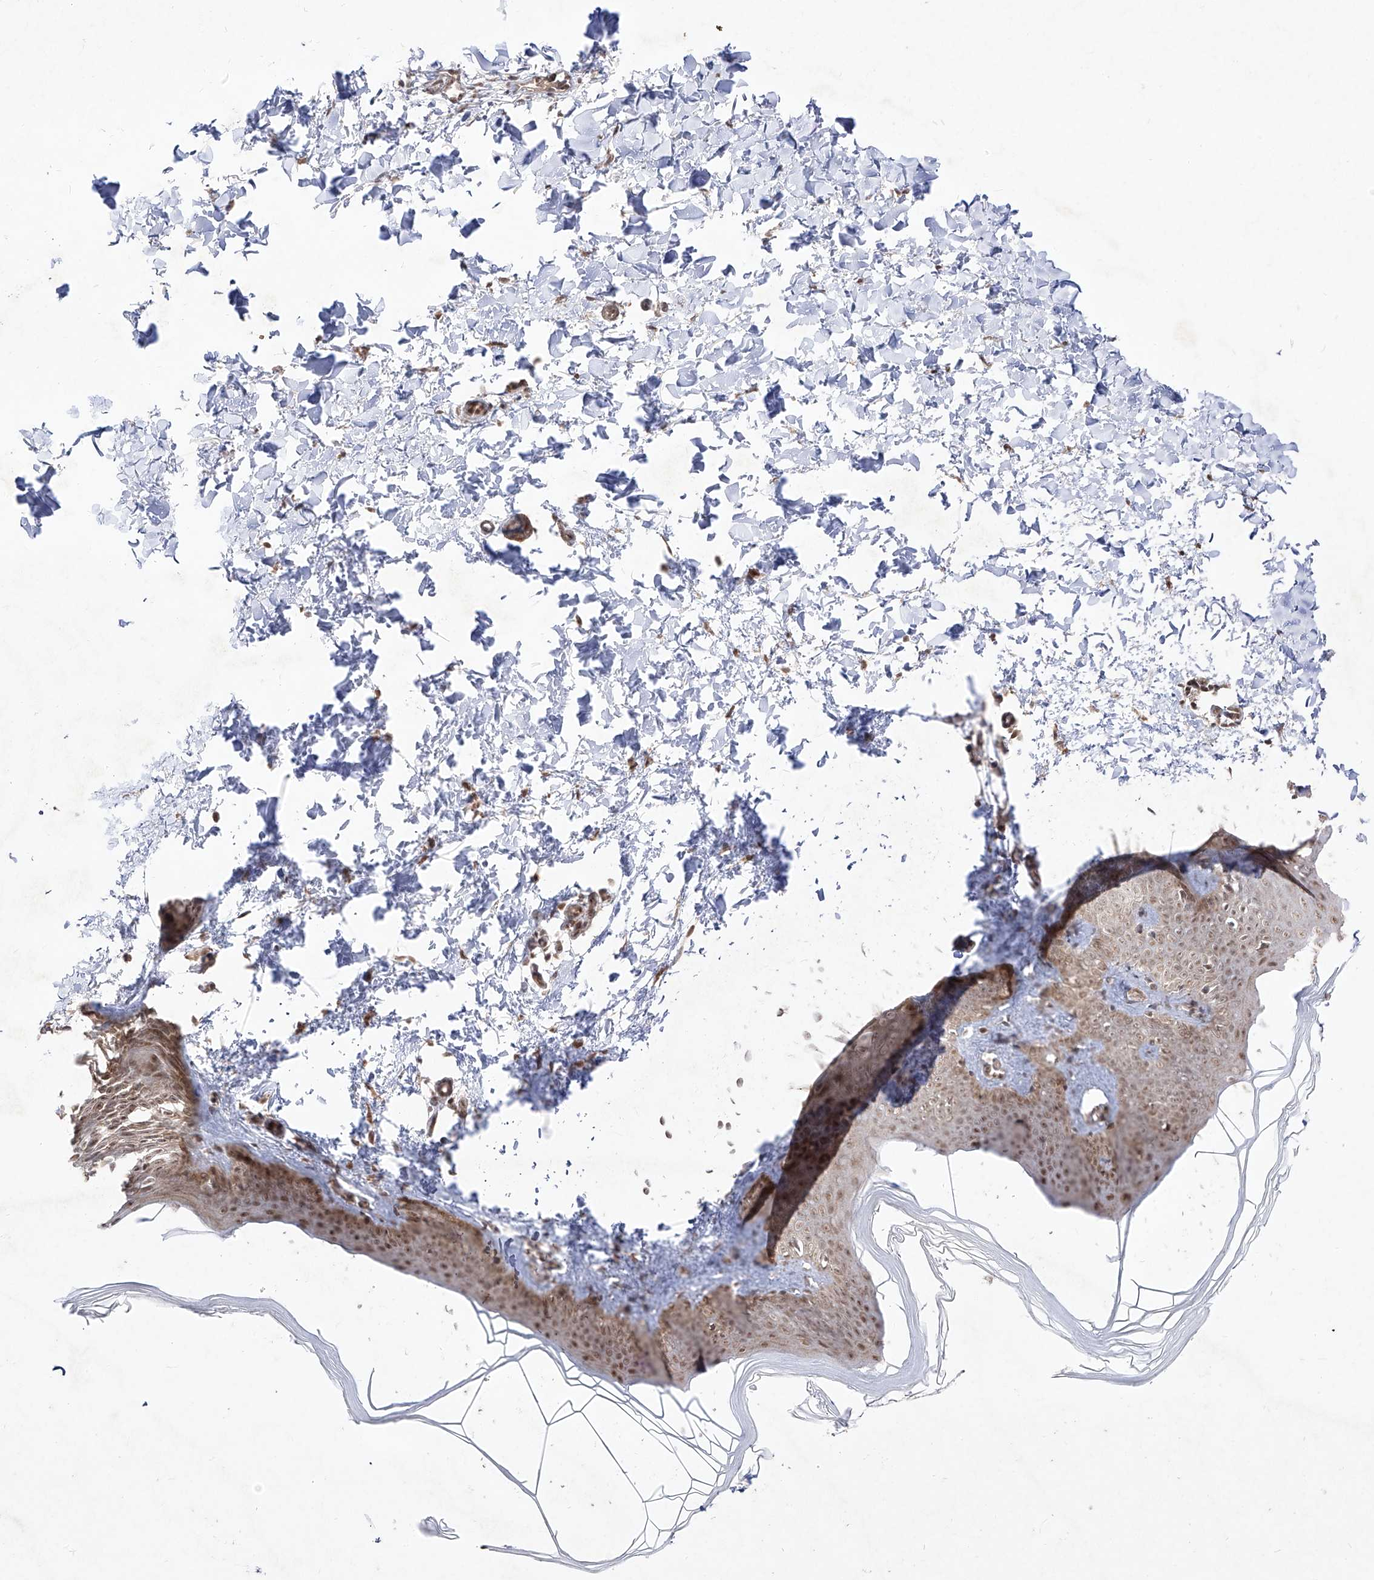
{"staining": {"intensity": "moderate", "quantity": "25%-75%", "location": "cytoplasmic/membranous"}, "tissue": "skin", "cell_type": "Fibroblasts", "image_type": "normal", "snomed": [{"axis": "morphology", "description": "Normal tissue, NOS"}, {"axis": "topography", "description": "Skin"}], "caption": "Immunohistochemical staining of normal skin demonstrates 25%-75% levels of moderate cytoplasmic/membranous protein staining in about 25%-75% of fibroblasts. (Brightfield microscopy of DAB IHC at high magnification).", "gene": "SNRNP27", "patient": {"sex": "female", "age": 27}}